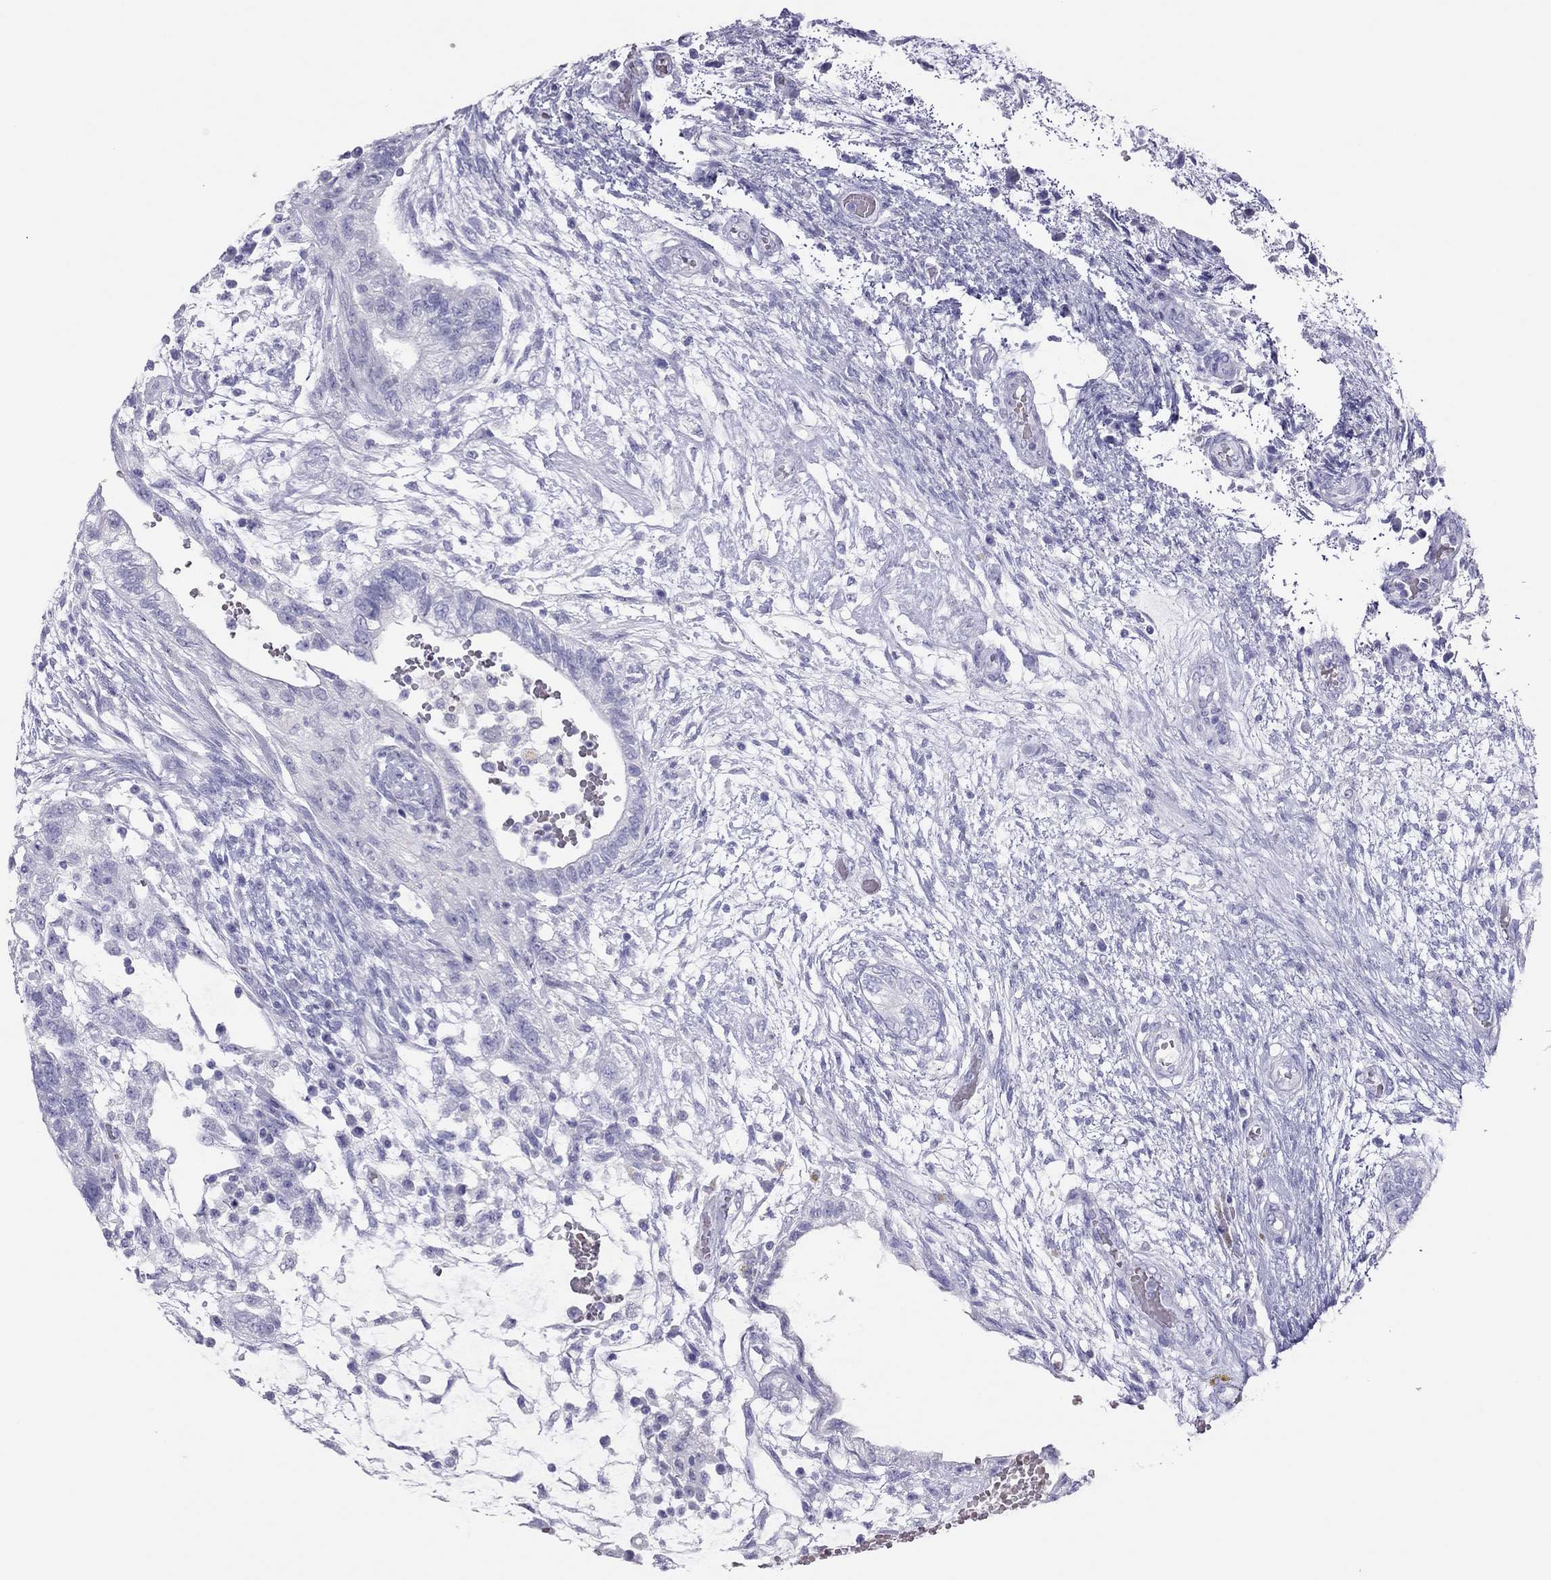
{"staining": {"intensity": "negative", "quantity": "none", "location": "none"}, "tissue": "testis cancer", "cell_type": "Tumor cells", "image_type": "cancer", "snomed": [{"axis": "morphology", "description": "Normal tissue, NOS"}, {"axis": "morphology", "description": "Carcinoma, Embryonal, NOS"}, {"axis": "topography", "description": "Testis"}, {"axis": "topography", "description": "Epididymis"}], "caption": "Embryonal carcinoma (testis) was stained to show a protein in brown. There is no significant expression in tumor cells.", "gene": "TSHB", "patient": {"sex": "male", "age": 32}}